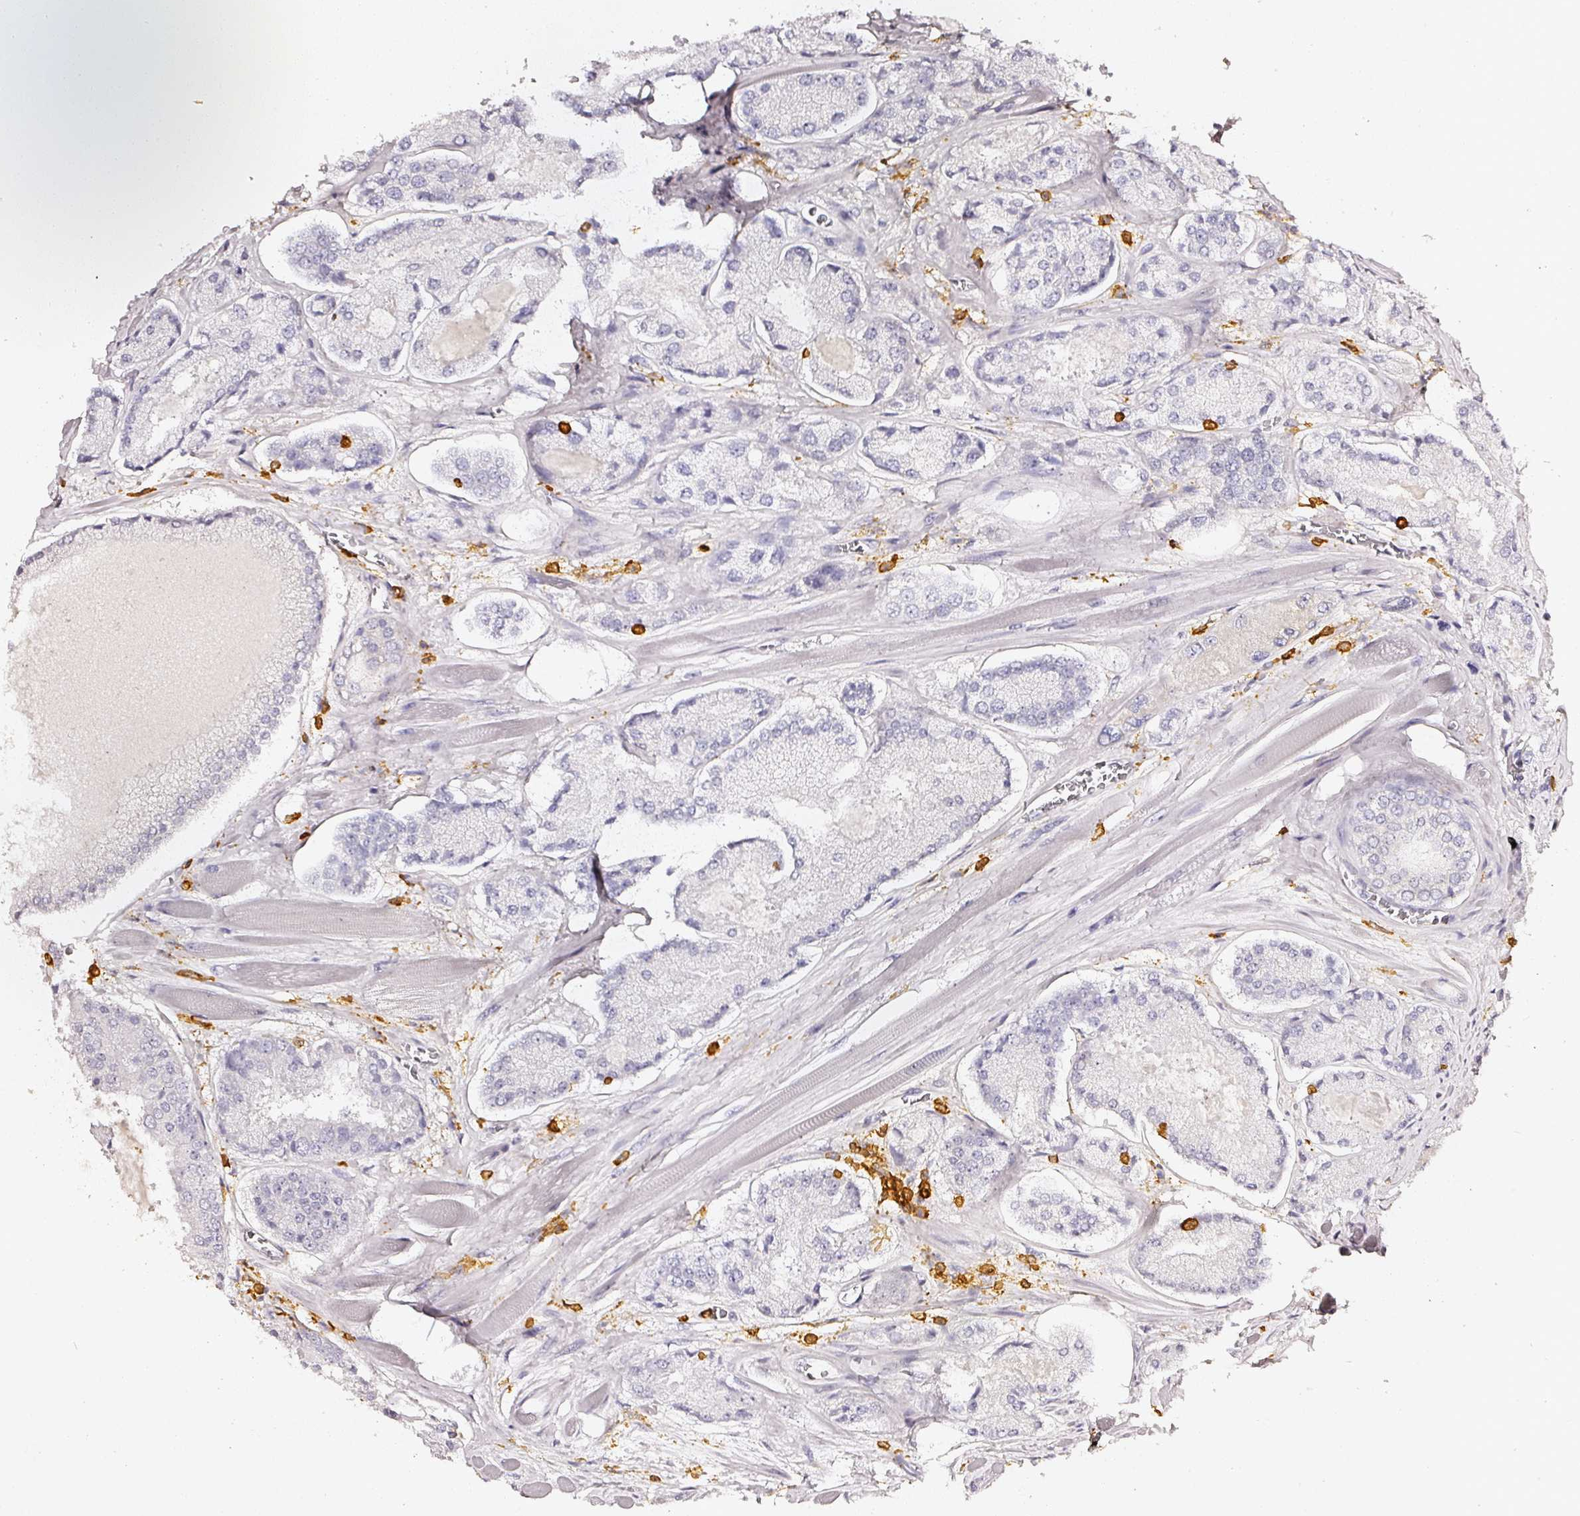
{"staining": {"intensity": "negative", "quantity": "none", "location": "none"}, "tissue": "prostate cancer", "cell_type": "Tumor cells", "image_type": "cancer", "snomed": [{"axis": "morphology", "description": "Adenocarcinoma, High grade"}, {"axis": "topography", "description": "Prostate"}], "caption": "DAB immunohistochemical staining of human prostate cancer (adenocarcinoma (high-grade)) demonstrates no significant positivity in tumor cells.", "gene": "EVL", "patient": {"sex": "male", "age": 67}}